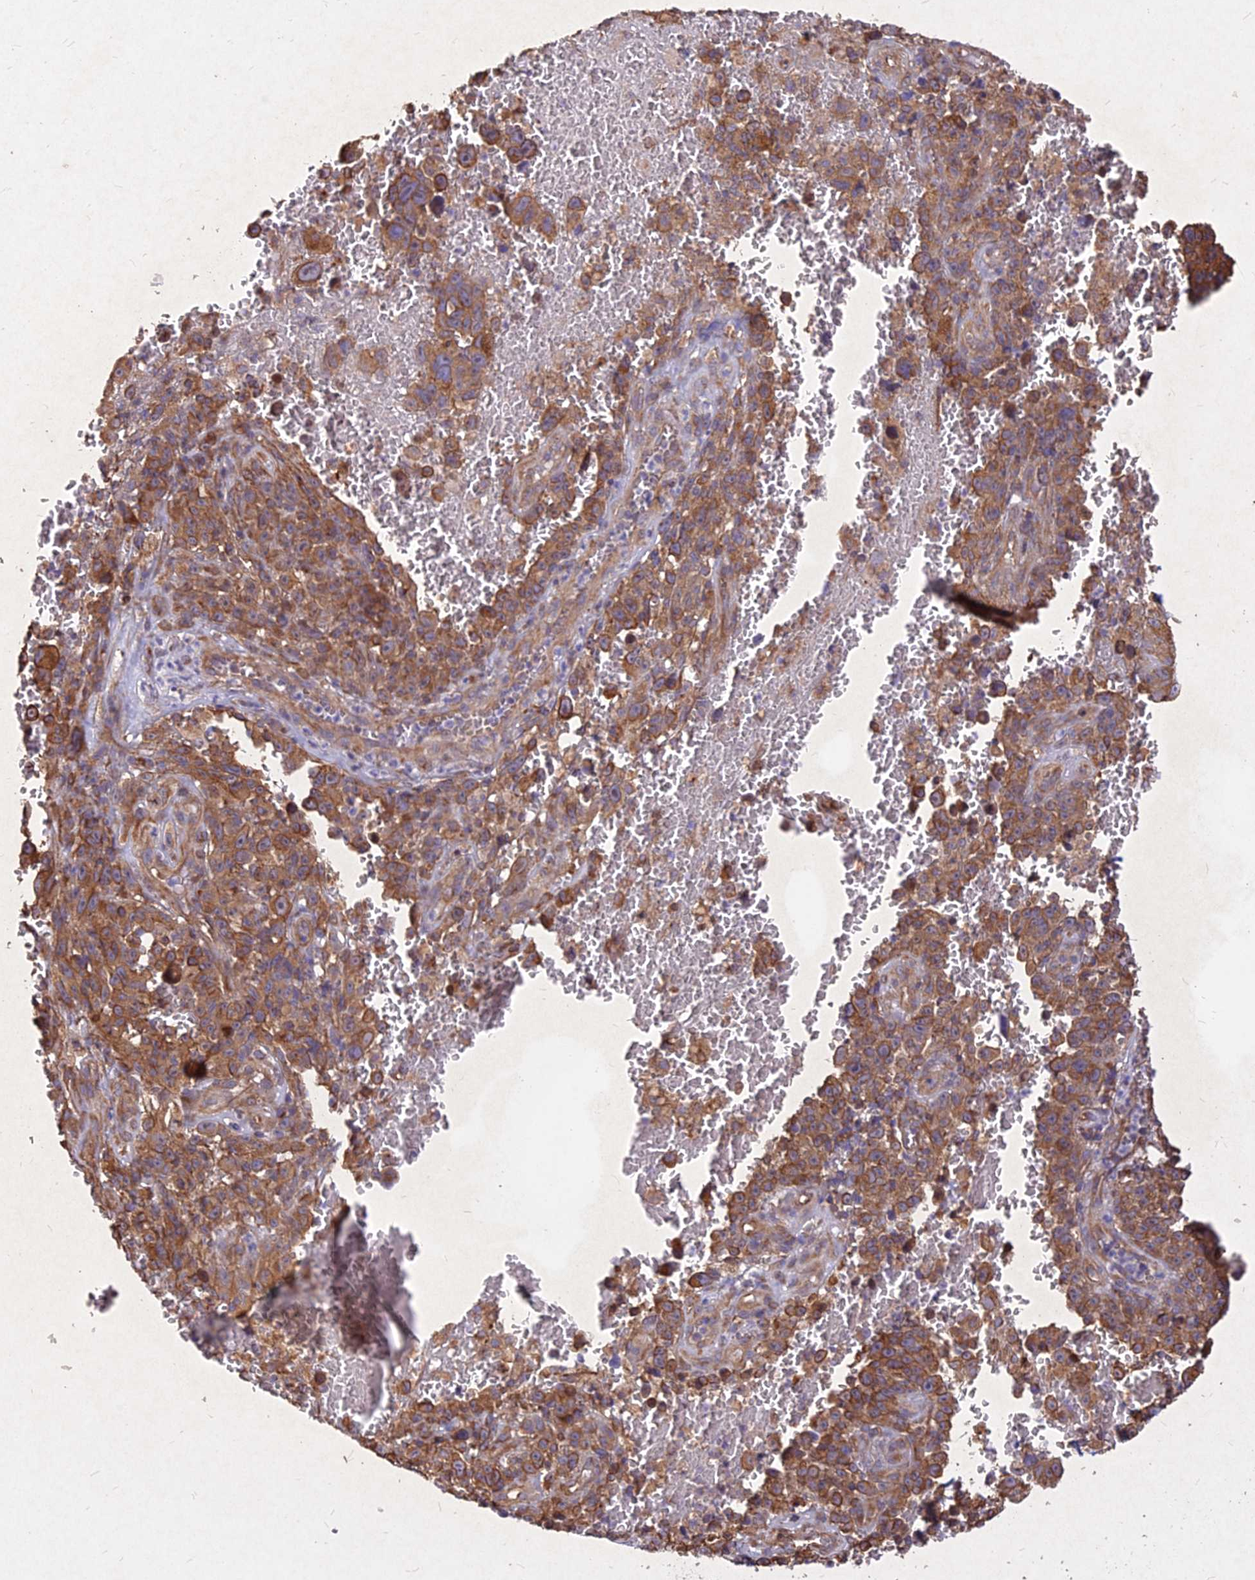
{"staining": {"intensity": "strong", "quantity": ">75%", "location": "cytoplasmic/membranous"}, "tissue": "melanoma", "cell_type": "Tumor cells", "image_type": "cancer", "snomed": [{"axis": "morphology", "description": "Malignant melanoma, NOS"}, {"axis": "topography", "description": "Skin"}], "caption": "Immunohistochemistry (IHC) of malignant melanoma displays high levels of strong cytoplasmic/membranous positivity in approximately >75% of tumor cells. The protein of interest is shown in brown color, while the nuclei are stained blue.", "gene": "SKA1", "patient": {"sex": "female", "age": 82}}